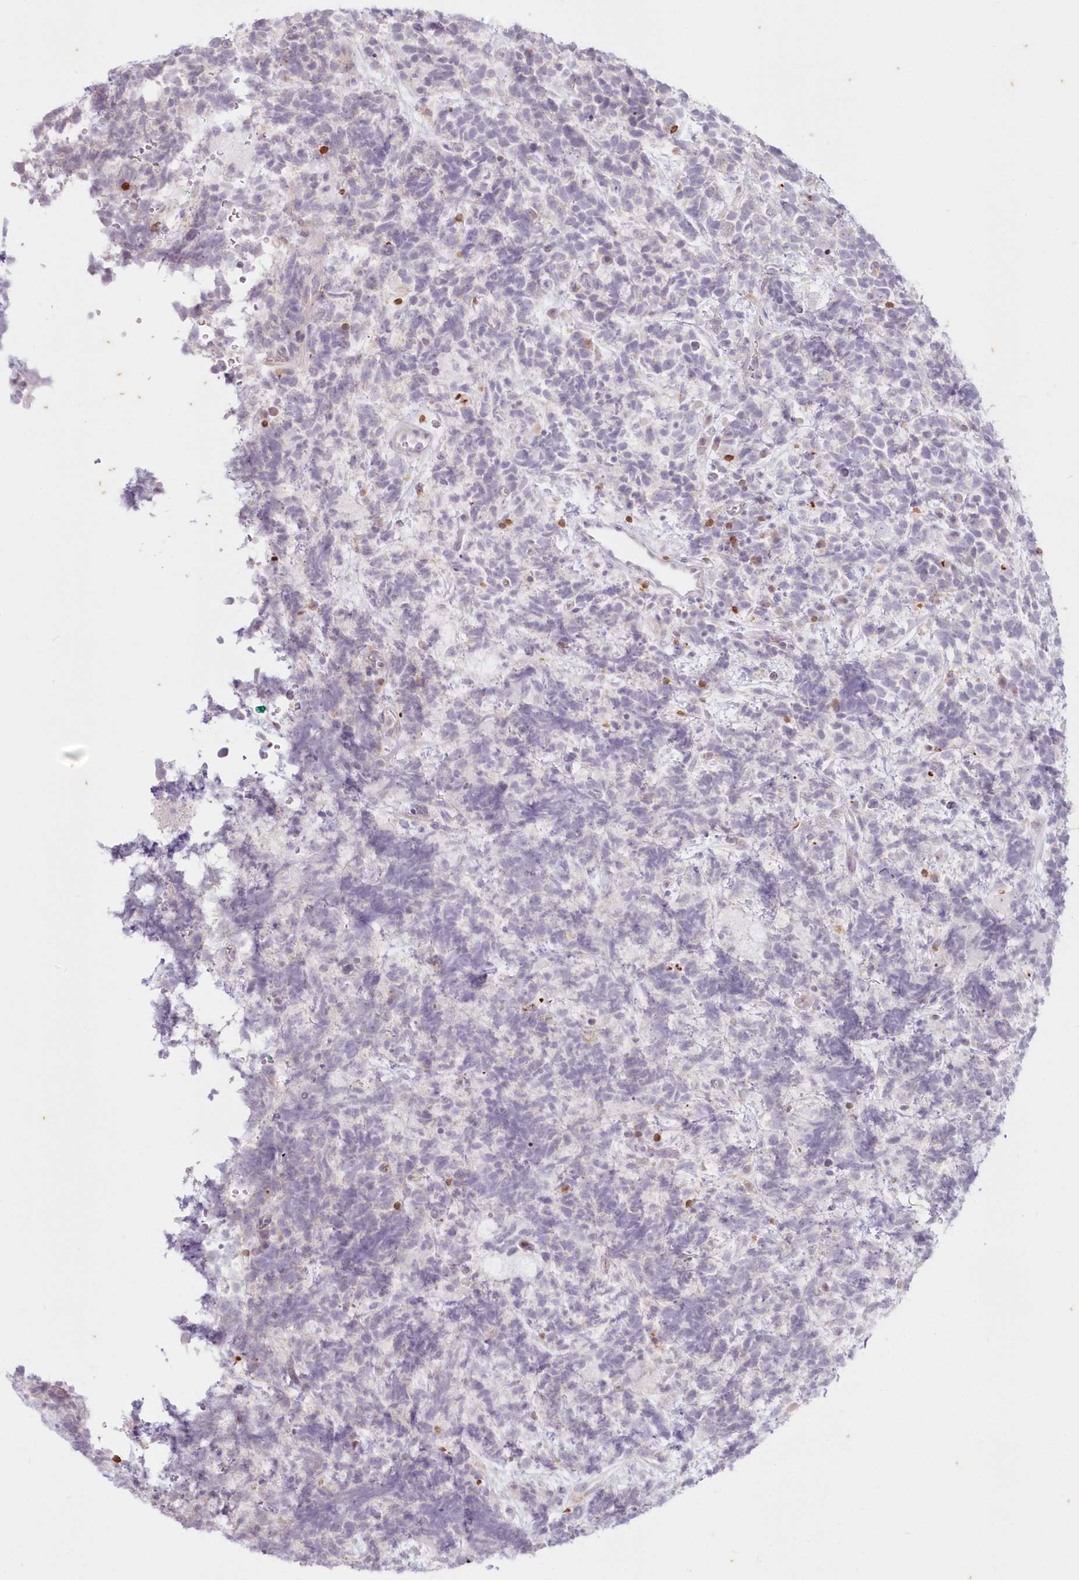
{"staining": {"intensity": "negative", "quantity": "none", "location": "none"}, "tissue": "urothelial cancer", "cell_type": "Tumor cells", "image_type": "cancer", "snomed": [{"axis": "morphology", "description": "Urothelial carcinoma, High grade"}, {"axis": "topography", "description": "Urinary bladder"}], "caption": "There is no significant expression in tumor cells of urothelial carcinoma (high-grade).", "gene": "MTMR3", "patient": {"sex": "female", "age": 82}}